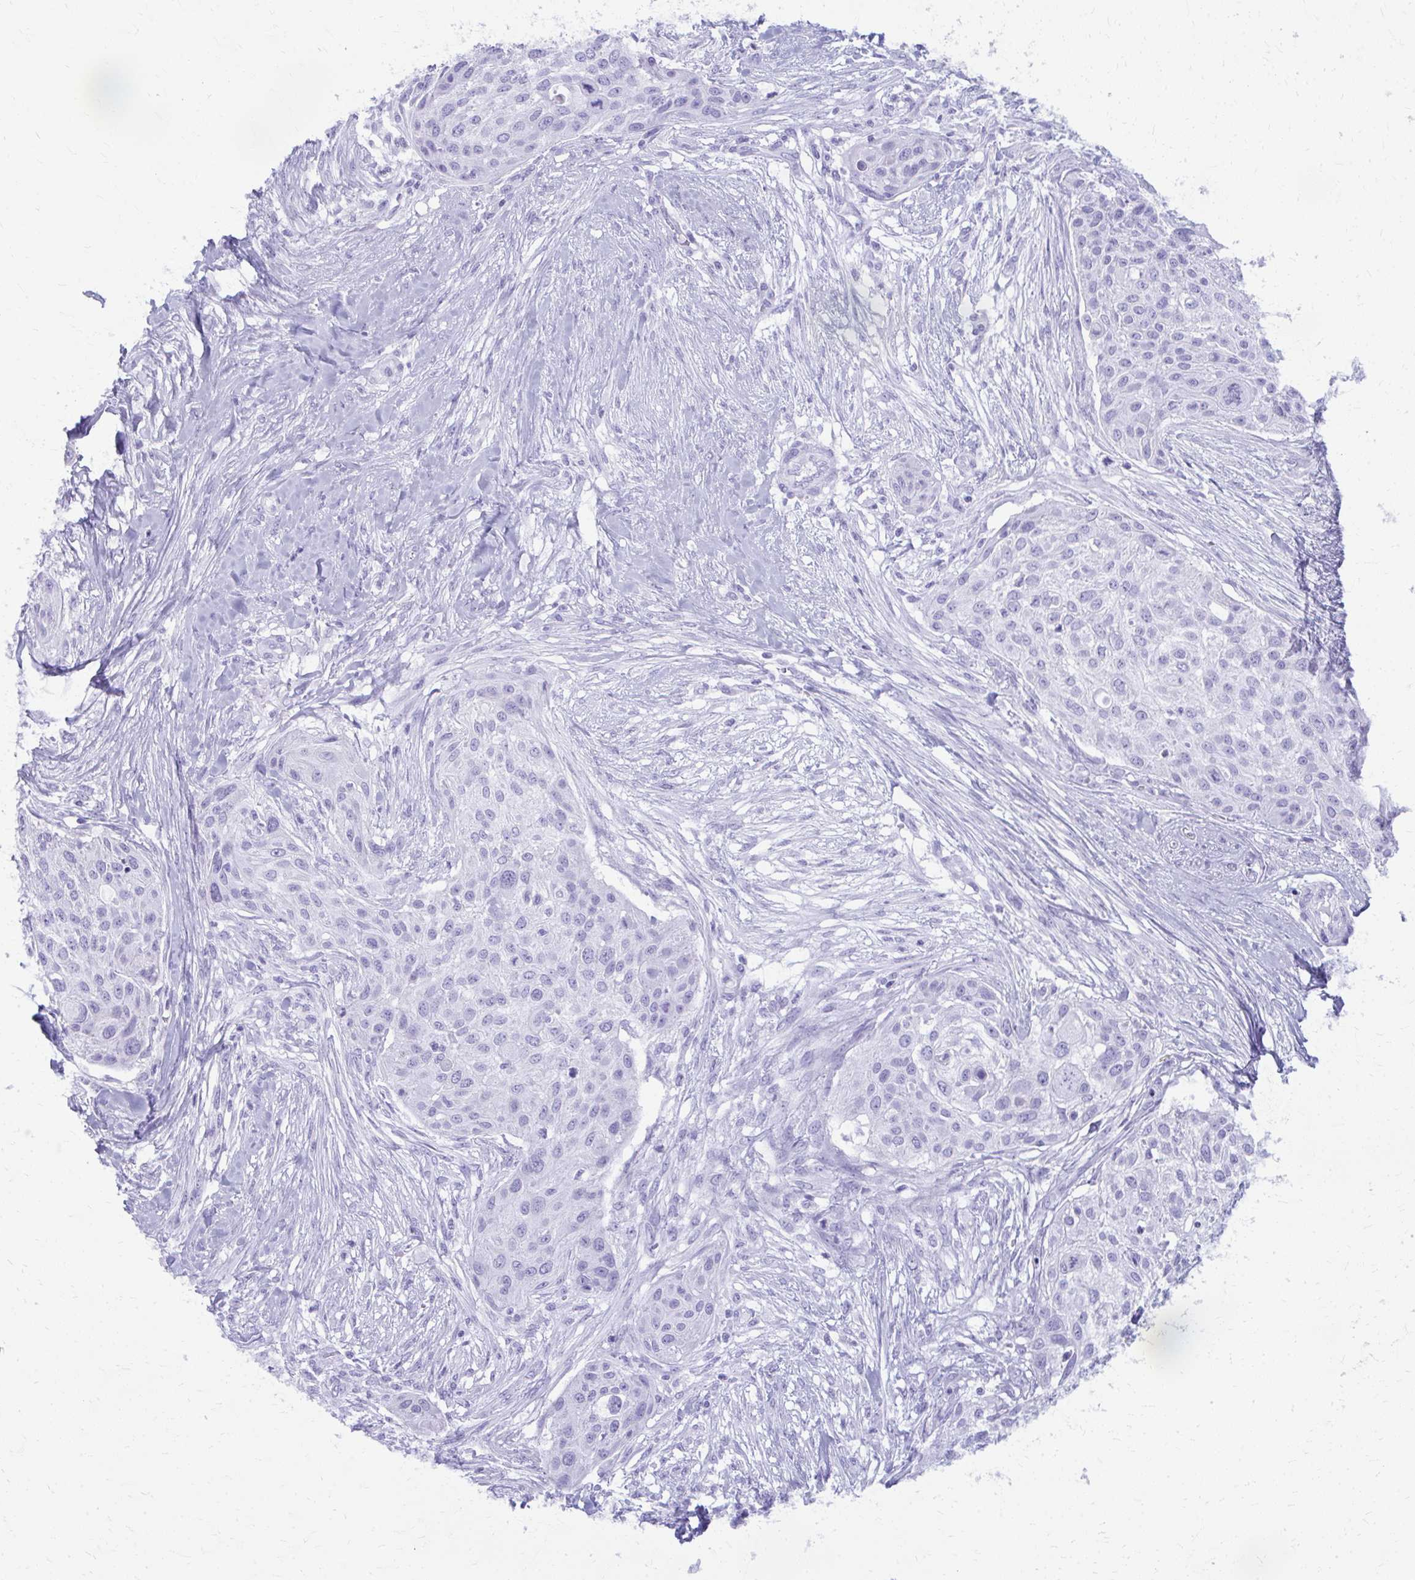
{"staining": {"intensity": "negative", "quantity": "none", "location": "none"}, "tissue": "skin cancer", "cell_type": "Tumor cells", "image_type": "cancer", "snomed": [{"axis": "morphology", "description": "Squamous cell carcinoma, NOS"}, {"axis": "topography", "description": "Skin"}], "caption": "Immunohistochemistry image of neoplastic tissue: squamous cell carcinoma (skin) stained with DAB (3,3'-diaminobenzidine) demonstrates no significant protein staining in tumor cells.", "gene": "MAF1", "patient": {"sex": "female", "age": 87}}